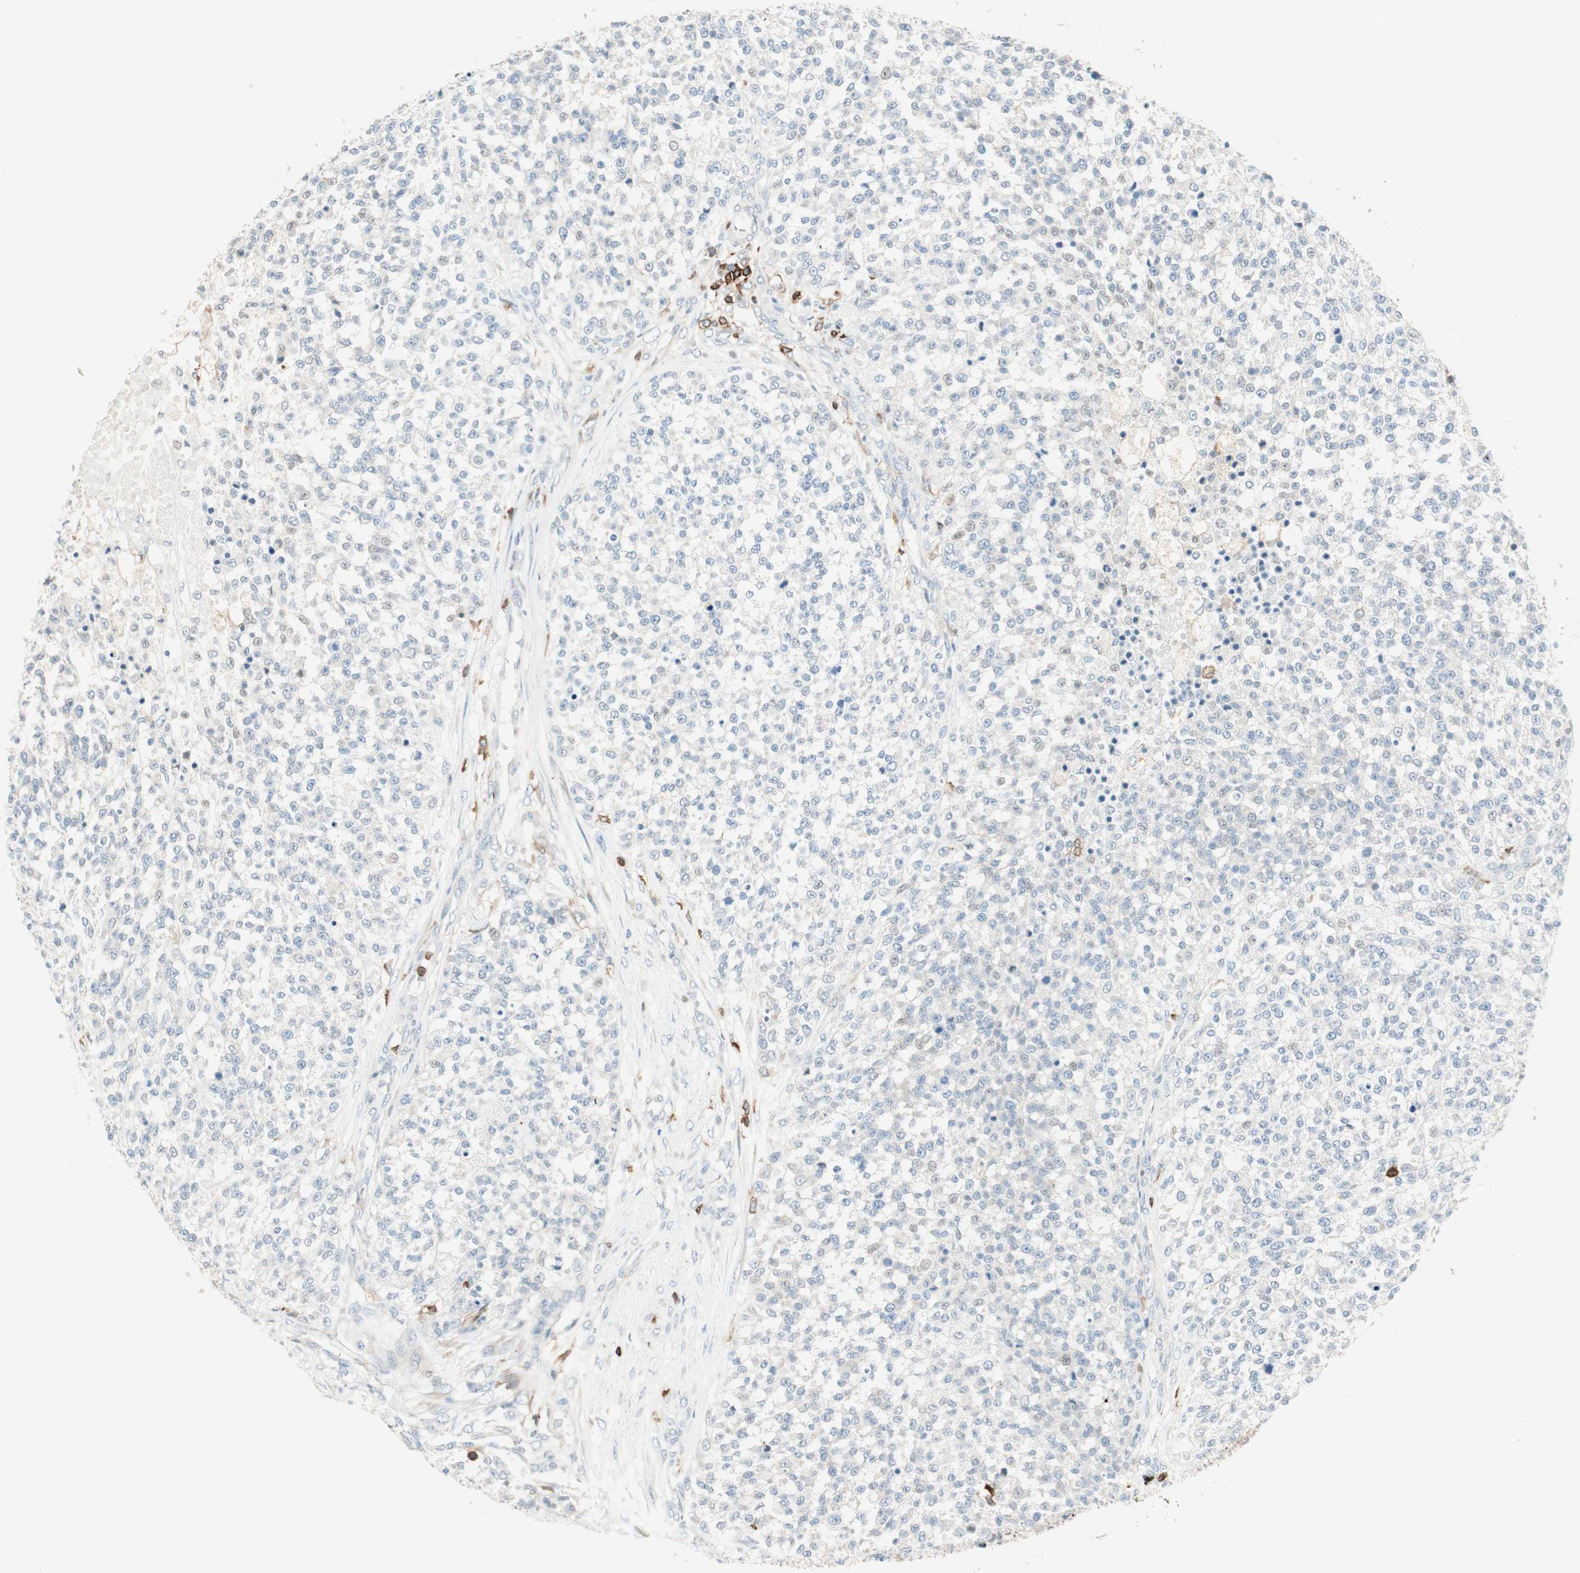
{"staining": {"intensity": "negative", "quantity": "none", "location": "none"}, "tissue": "testis cancer", "cell_type": "Tumor cells", "image_type": "cancer", "snomed": [{"axis": "morphology", "description": "Seminoma, NOS"}, {"axis": "topography", "description": "Testis"}], "caption": "A micrograph of testis seminoma stained for a protein displays no brown staining in tumor cells.", "gene": "HPGD", "patient": {"sex": "male", "age": 59}}